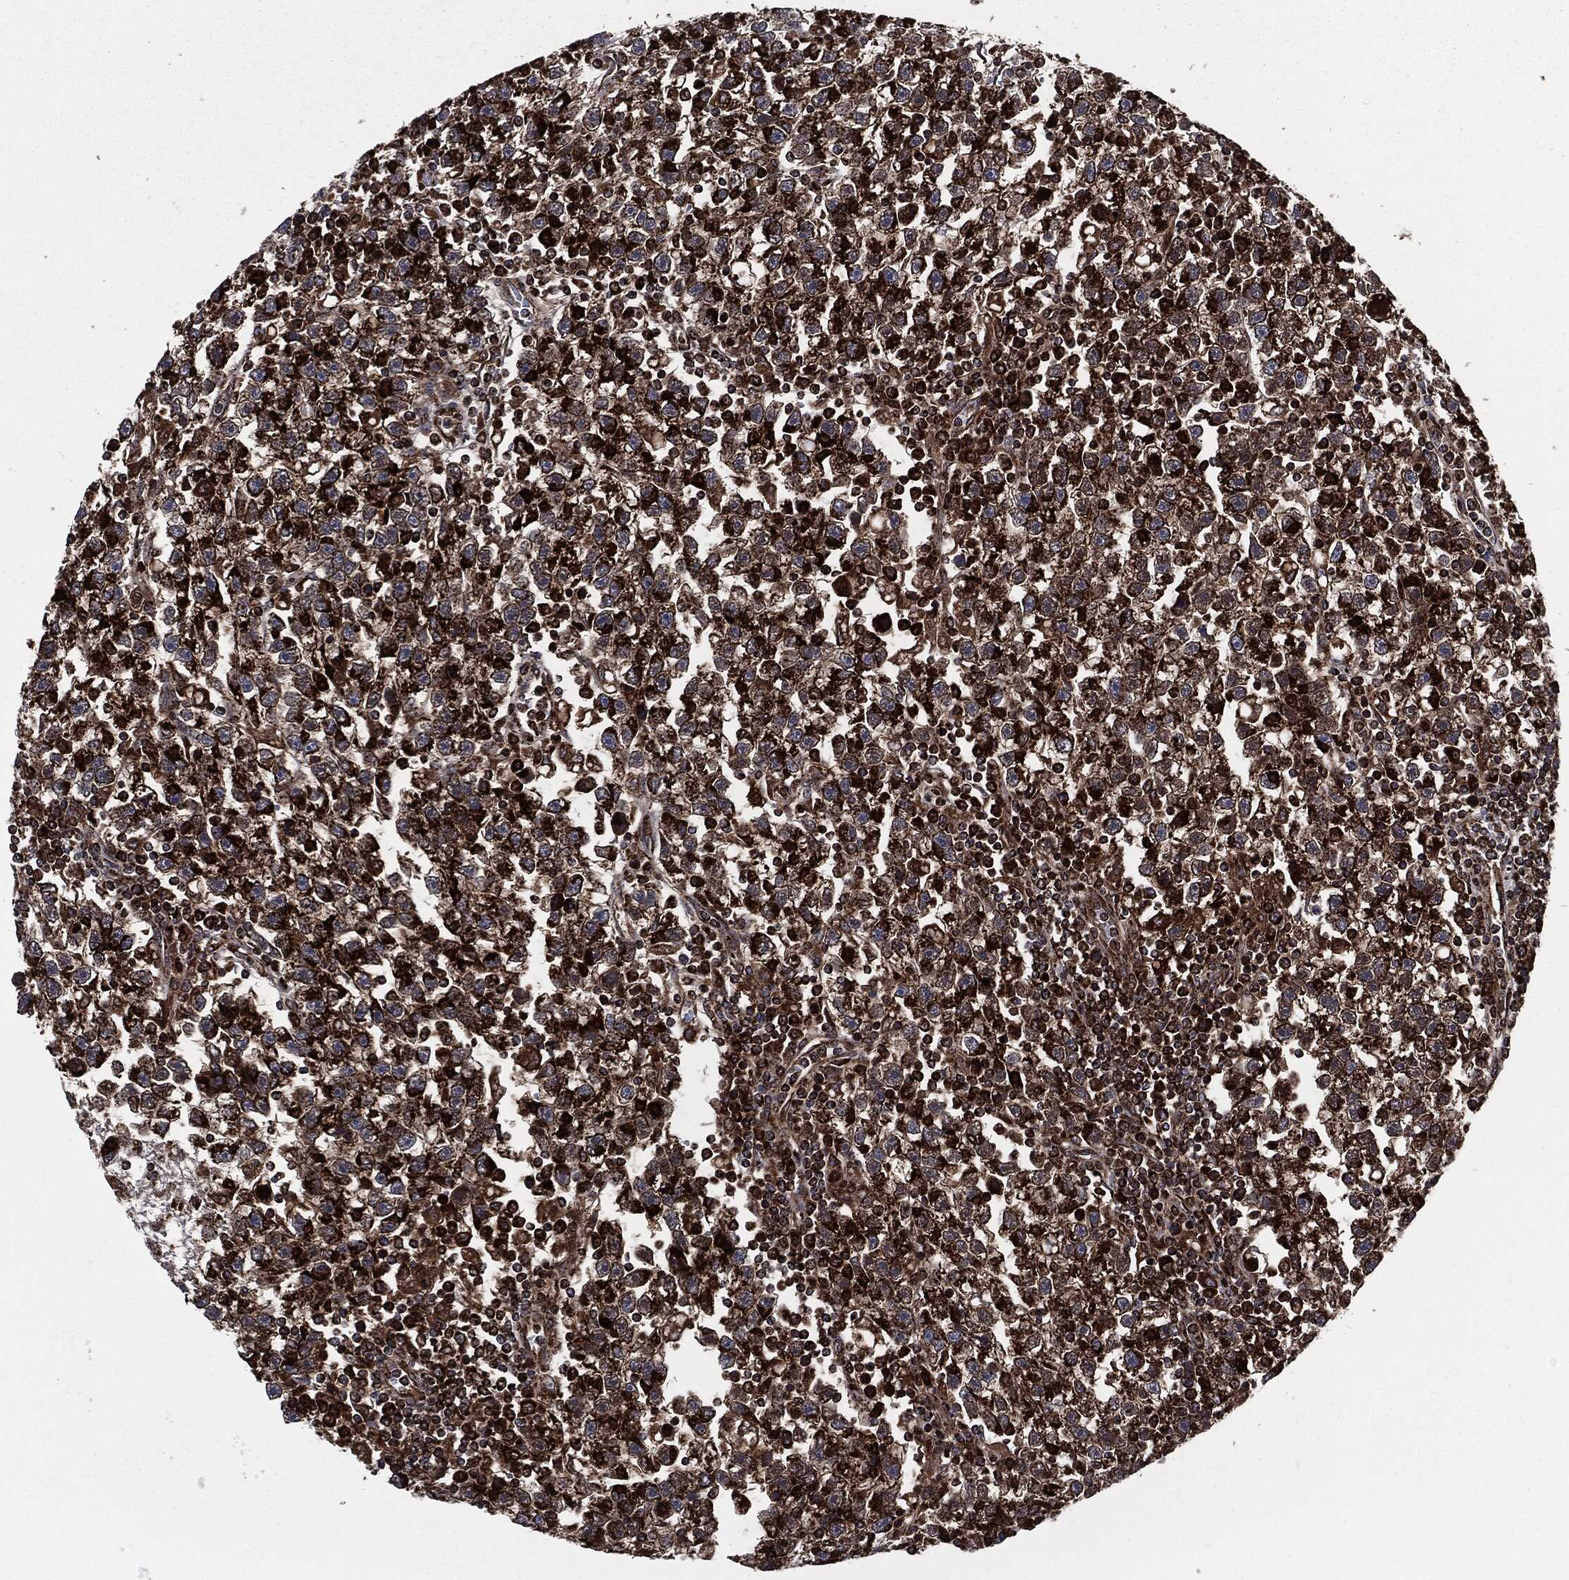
{"staining": {"intensity": "strong", "quantity": "25%-75%", "location": "cytoplasmic/membranous"}, "tissue": "testis cancer", "cell_type": "Tumor cells", "image_type": "cancer", "snomed": [{"axis": "morphology", "description": "Seminoma, NOS"}, {"axis": "topography", "description": "Testis"}], "caption": "Immunohistochemistry (IHC) of human testis seminoma exhibits high levels of strong cytoplasmic/membranous positivity in approximately 25%-75% of tumor cells.", "gene": "FH", "patient": {"sex": "male", "age": 47}}